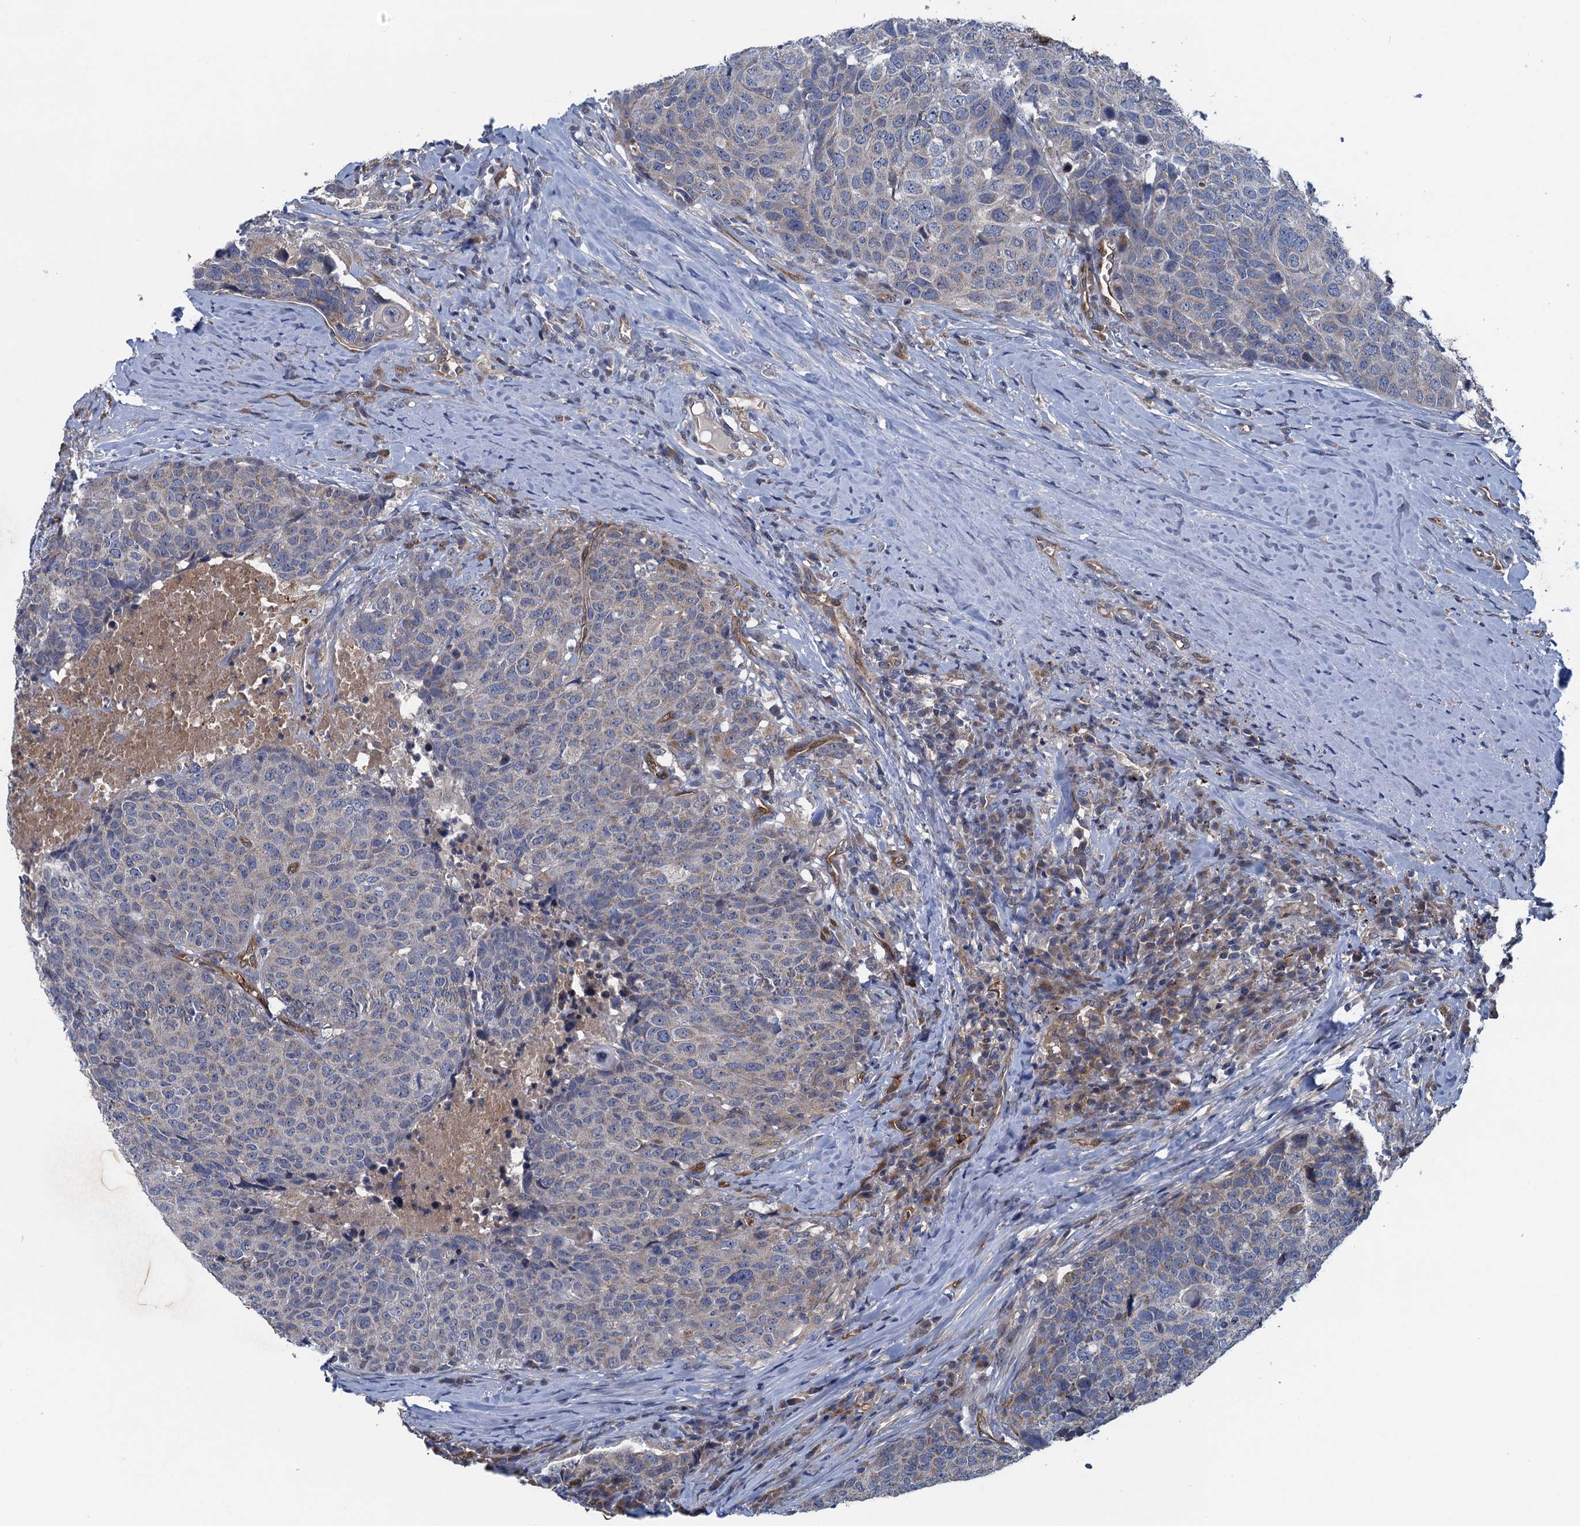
{"staining": {"intensity": "negative", "quantity": "none", "location": "none"}, "tissue": "head and neck cancer", "cell_type": "Tumor cells", "image_type": "cancer", "snomed": [{"axis": "morphology", "description": "Squamous cell carcinoma, NOS"}, {"axis": "topography", "description": "Head-Neck"}], "caption": "Tumor cells show no significant expression in squamous cell carcinoma (head and neck). The staining is performed using DAB brown chromogen with nuclei counter-stained in using hematoxylin.", "gene": "KBTBD8", "patient": {"sex": "male", "age": 66}}